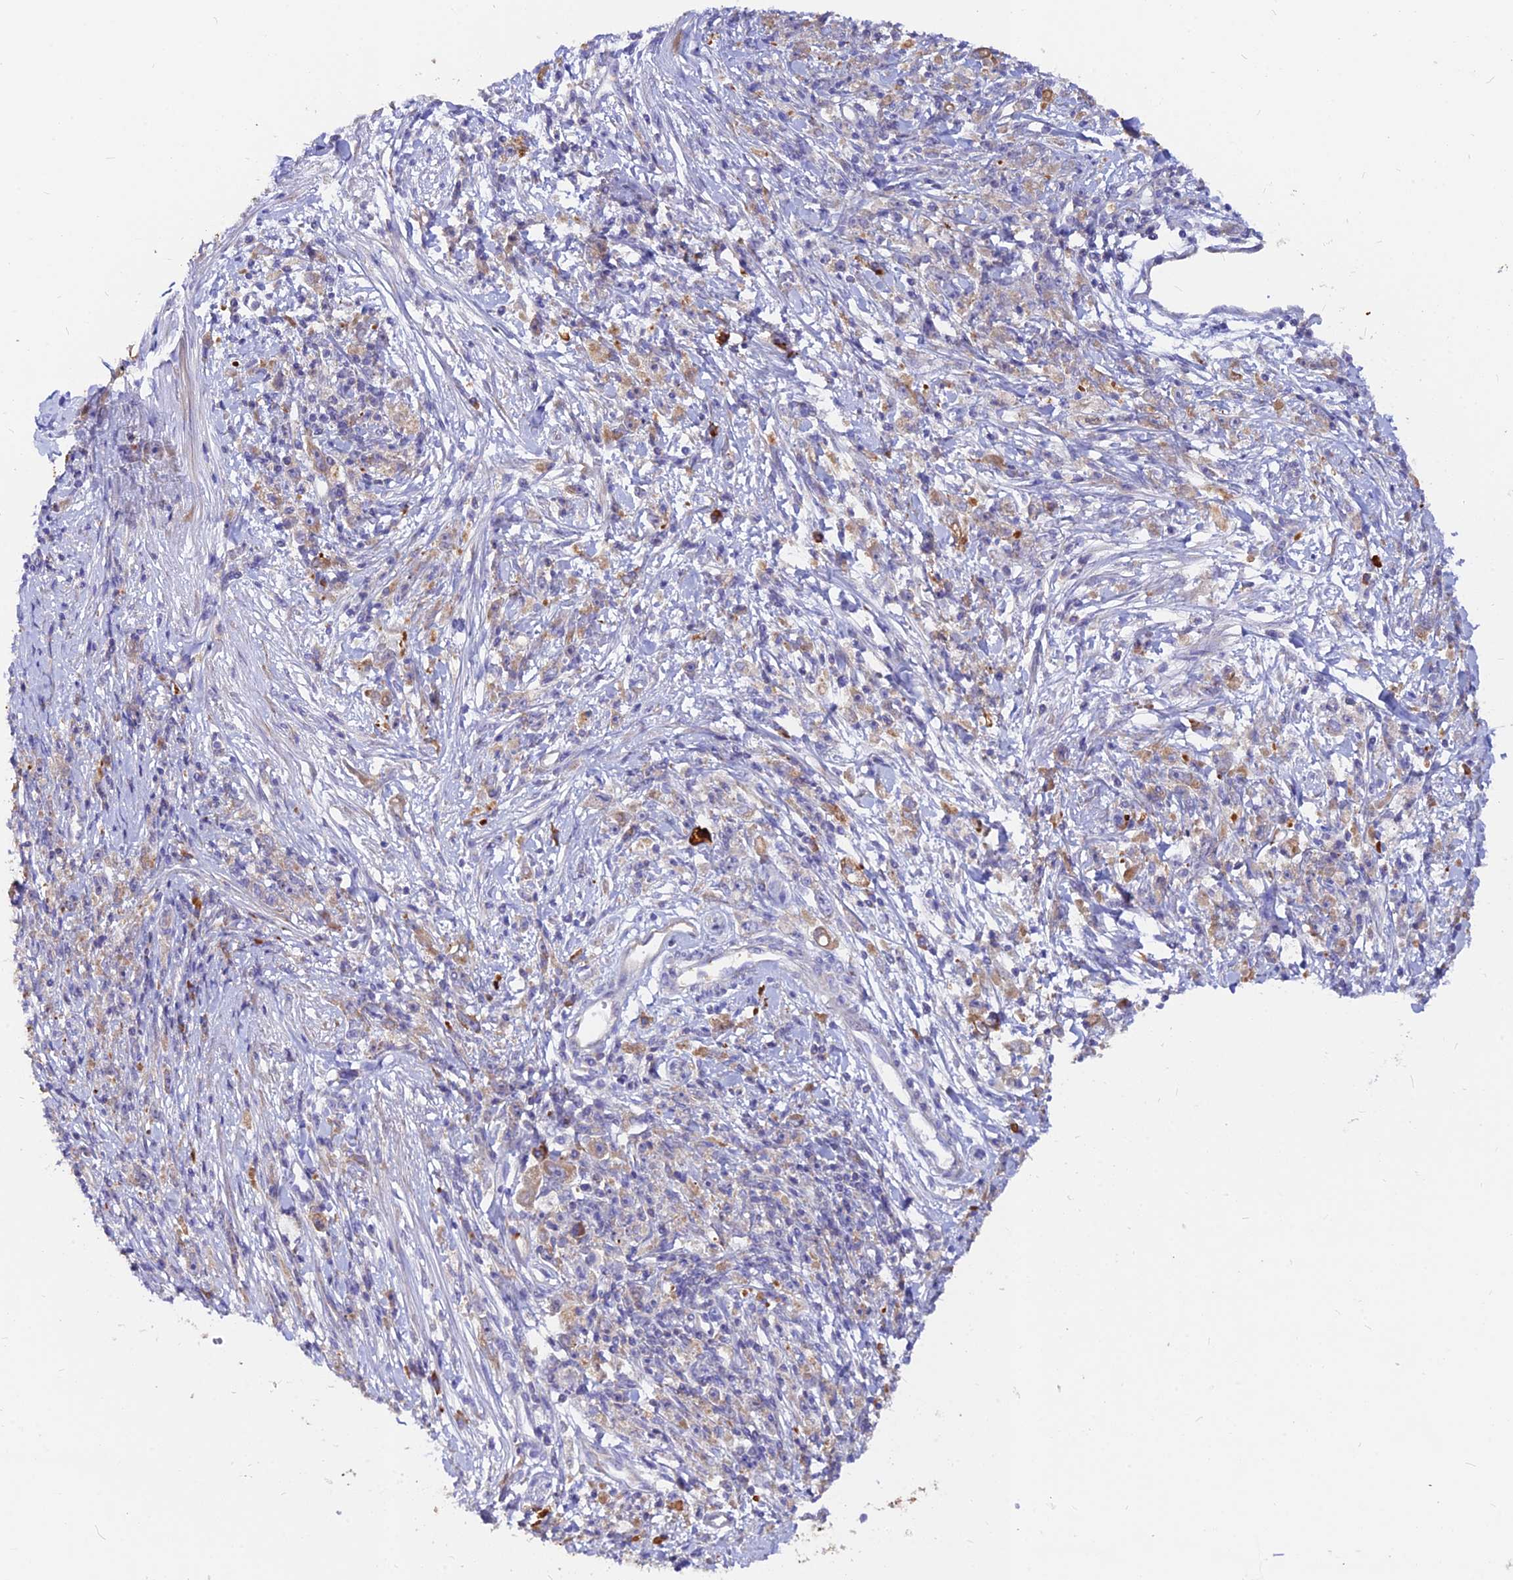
{"staining": {"intensity": "weak", "quantity": ">75%", "location": "cytoplasmic/membranous"}, "tissue": "stomach cancer", "cell_type": "Tumor cells", "image_type": "cancer", "snomed": [{"axis": "morphology", "description": "Adenocarcinoma, NOS"}, {"axis": "topography", "description": "Stomach"}], "caption": "Immunohistochemistry (IHC) of human stomach cancer exhibits low levels of weak cytoplasmic/membranous expression in about >75% of tumor cells. Using DAB (3,3'-diaminobenzidine) (brown) and hematoxylin (blue) stains, captured at high magnification using brightfield microscopy.", "gene": "DENND2D", "patient": {"sex": "female", "age": 59}}